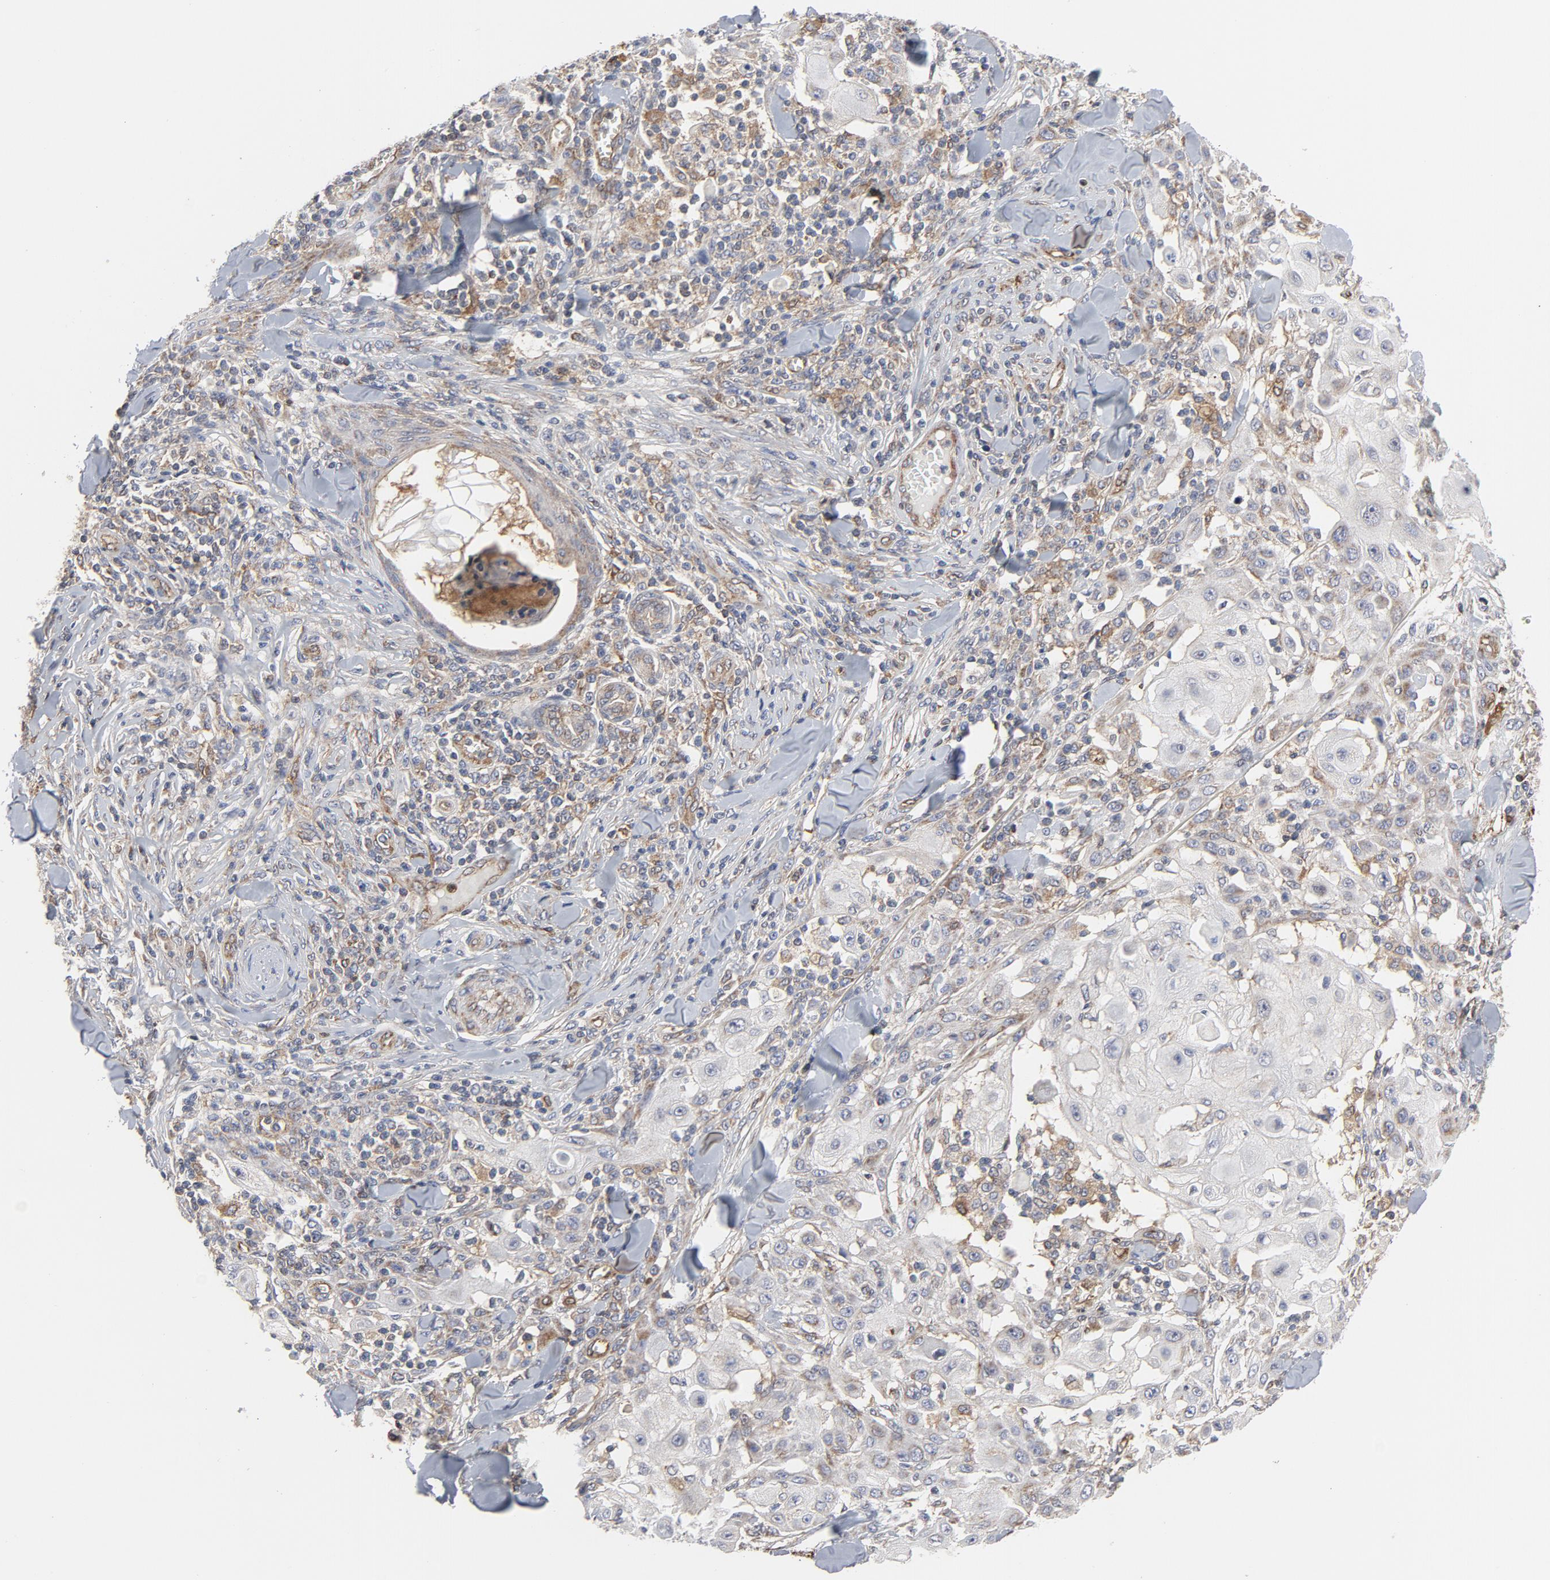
{"staining": {"intensity": "weak", "quantity": "<25%", "location": "cytoplasmic/membranous"}, "tissue": "skin cancer", "cell_type": "Tumor cells", "image_type": "cancer", "snomed": [{"axis": "morphology", "description": "Squamous cell carcinoma, NOS"}, {"axis": "topography", "description": "Skin"}], "caption": "This is an immunohistochemistry (IHC) micrograph of human skin cancer (squamous cell carcinoma). There is no expression in tumor cells.", "gene": "RAPGEF4", "patient": {"sex": "male", "age": 24}}